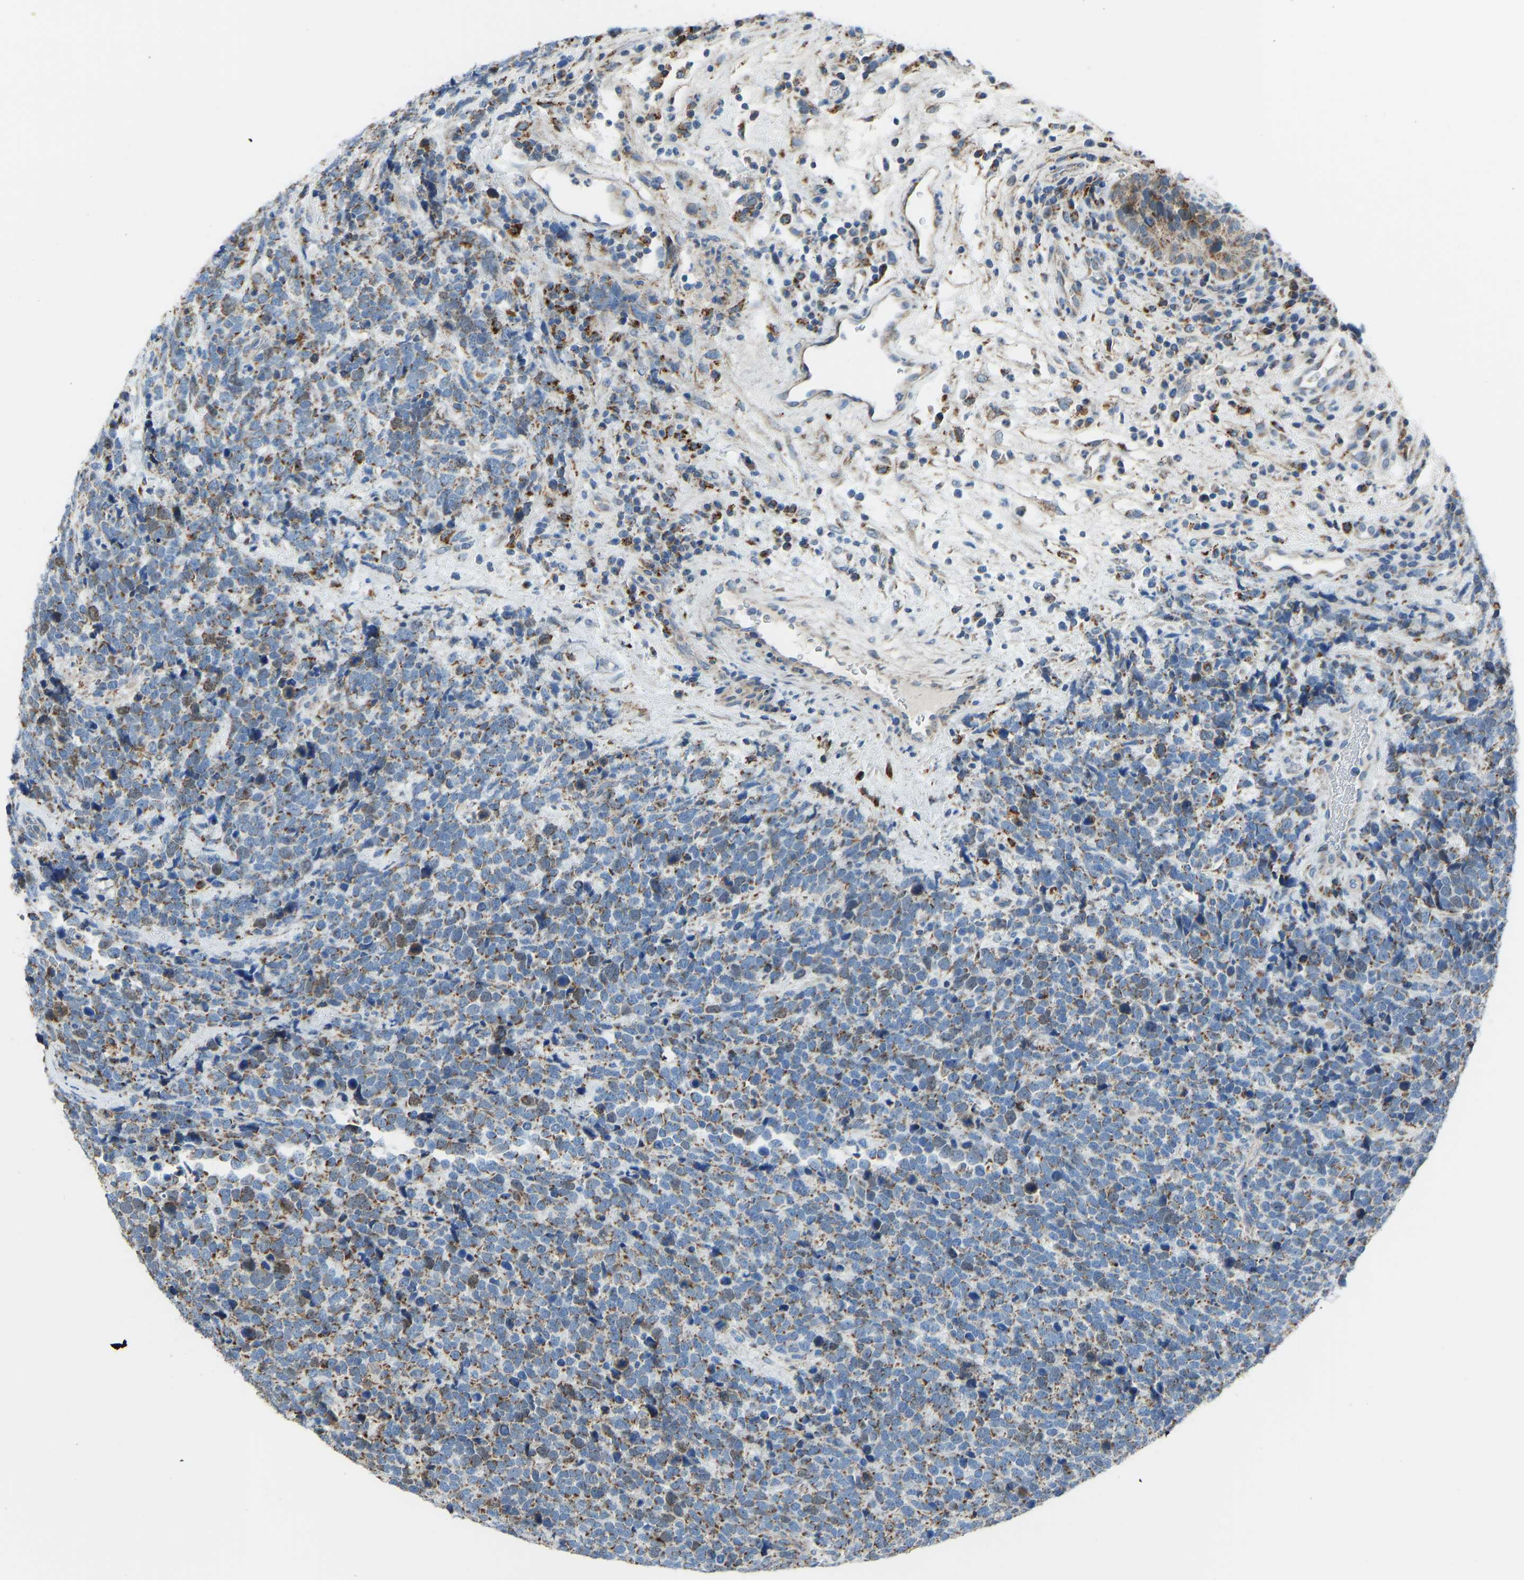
{"staining": {"intensity": "moderate", "quantity": ">75%", "location": "cytoplasmic/membranous"}, "tissue": "urothelial cancer", "cell_type": "Tumor cells", "image_type": "cancer", "snomed": [{"axis": "morphology", "description": "Urothelial carcinoma, High grade"}, {"axis": "topography", "description": "Urinary bladder"}], "caption": "Protein expression by immunohistochemistry (IHC) displays moderate cytoplasmic/membranous positivity in about >75% of tumor cells in urothelial cancer.", "gene": "SMIM20", "patient": {"sex": "female", "age": 82}}